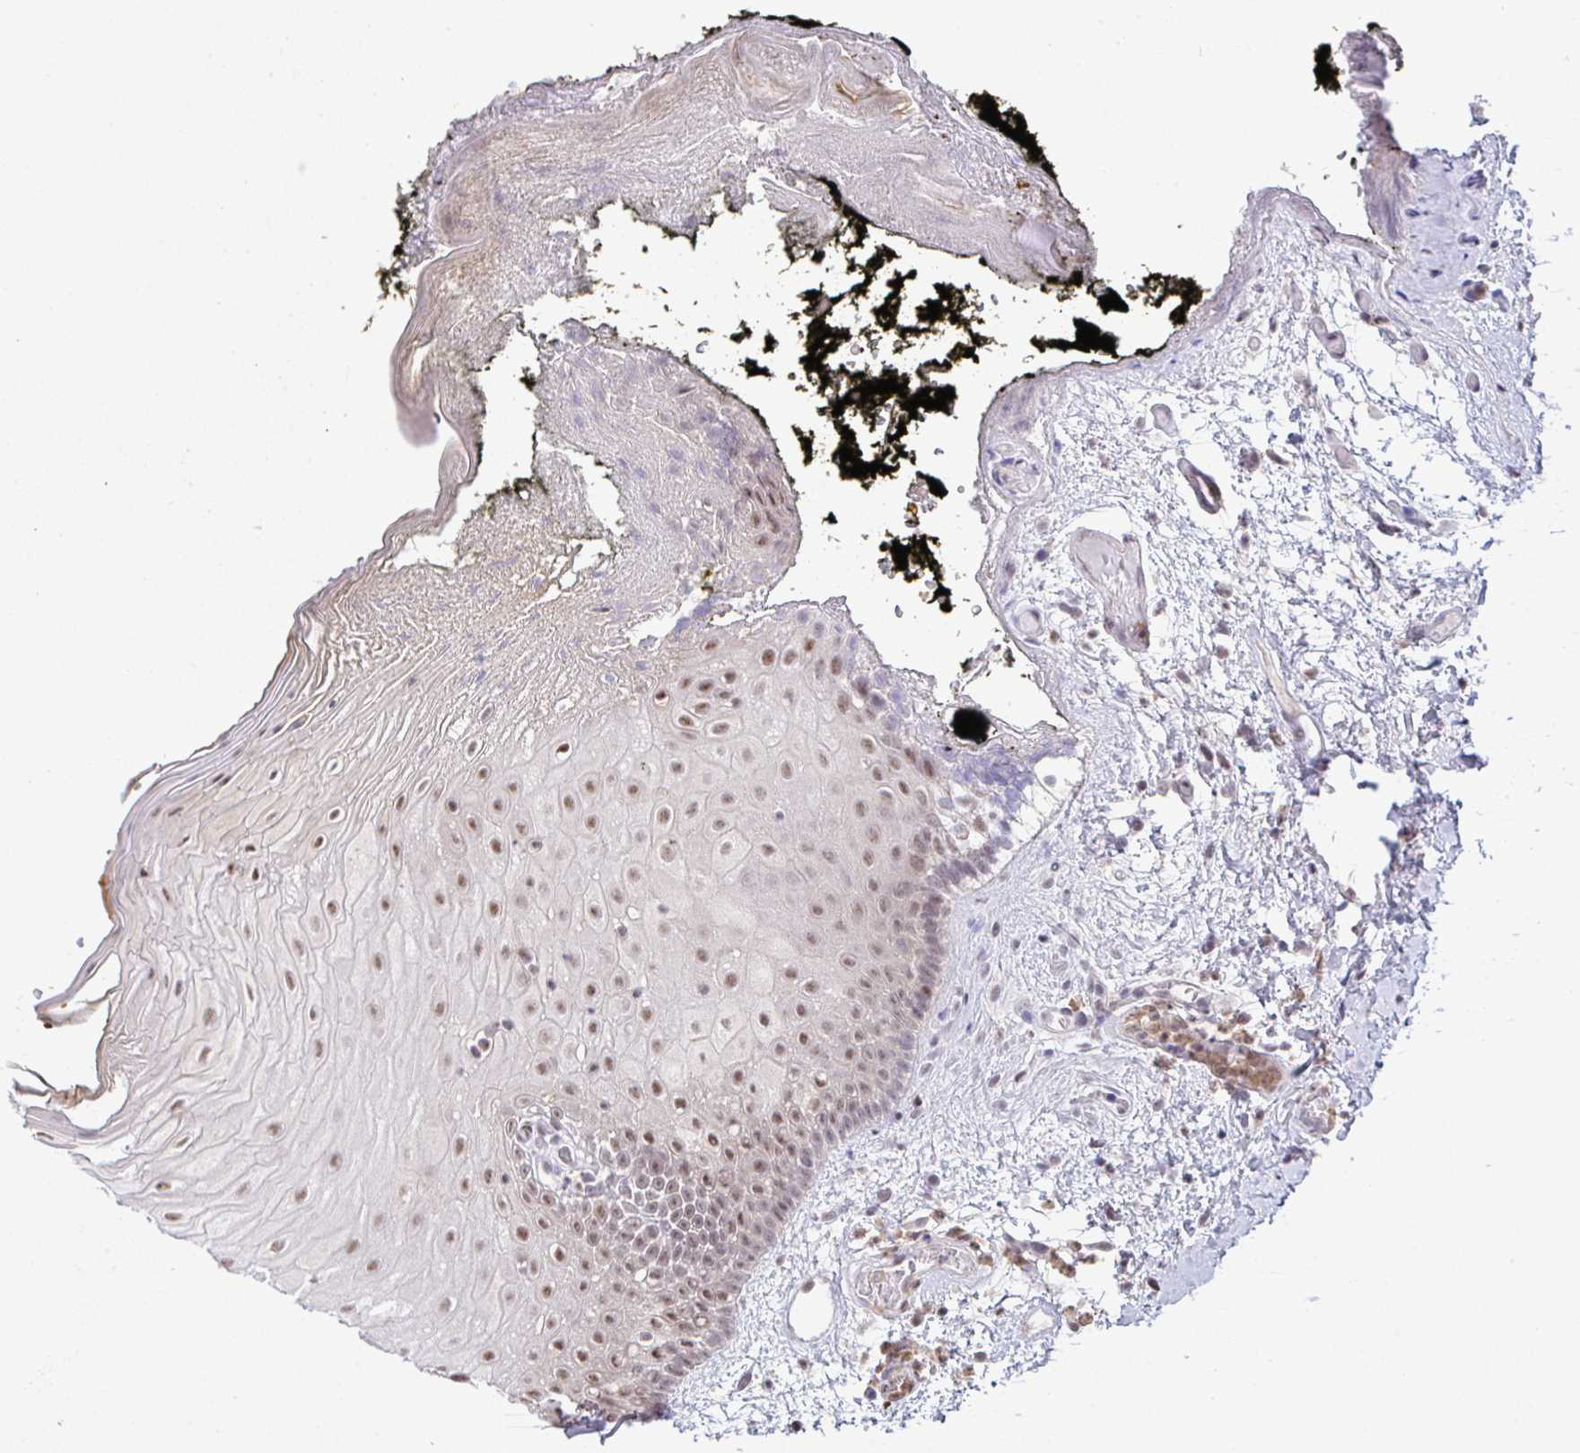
{"staining": {"intensity": "moderate", "quantity": ">75%", "location": "nuclear"}, "tissue": "oral mucosa", "cell_type": "Squamous epithelial cells", "image_type": "normal", "snomed": [{"axis": "morphology", "description": "Normal tissue, NOS"}, {"axis": "morphology", "description": "Squamous cell carcinoma, NOS"}, {"axis": "topography", "description": "Oral tissue"}, {"axis": "topography", "description": "Tounge, NOS"}, {"axis": "topography", "description": "Head-Neck"}], "caption": "Moderate nuclear staining for a protein is appreciated in about >75% of squamous epithelial cells of normal oral mucosa using IHC.", "gene": "OR6K3", "patient": {"sex": "male", "age": 76}}